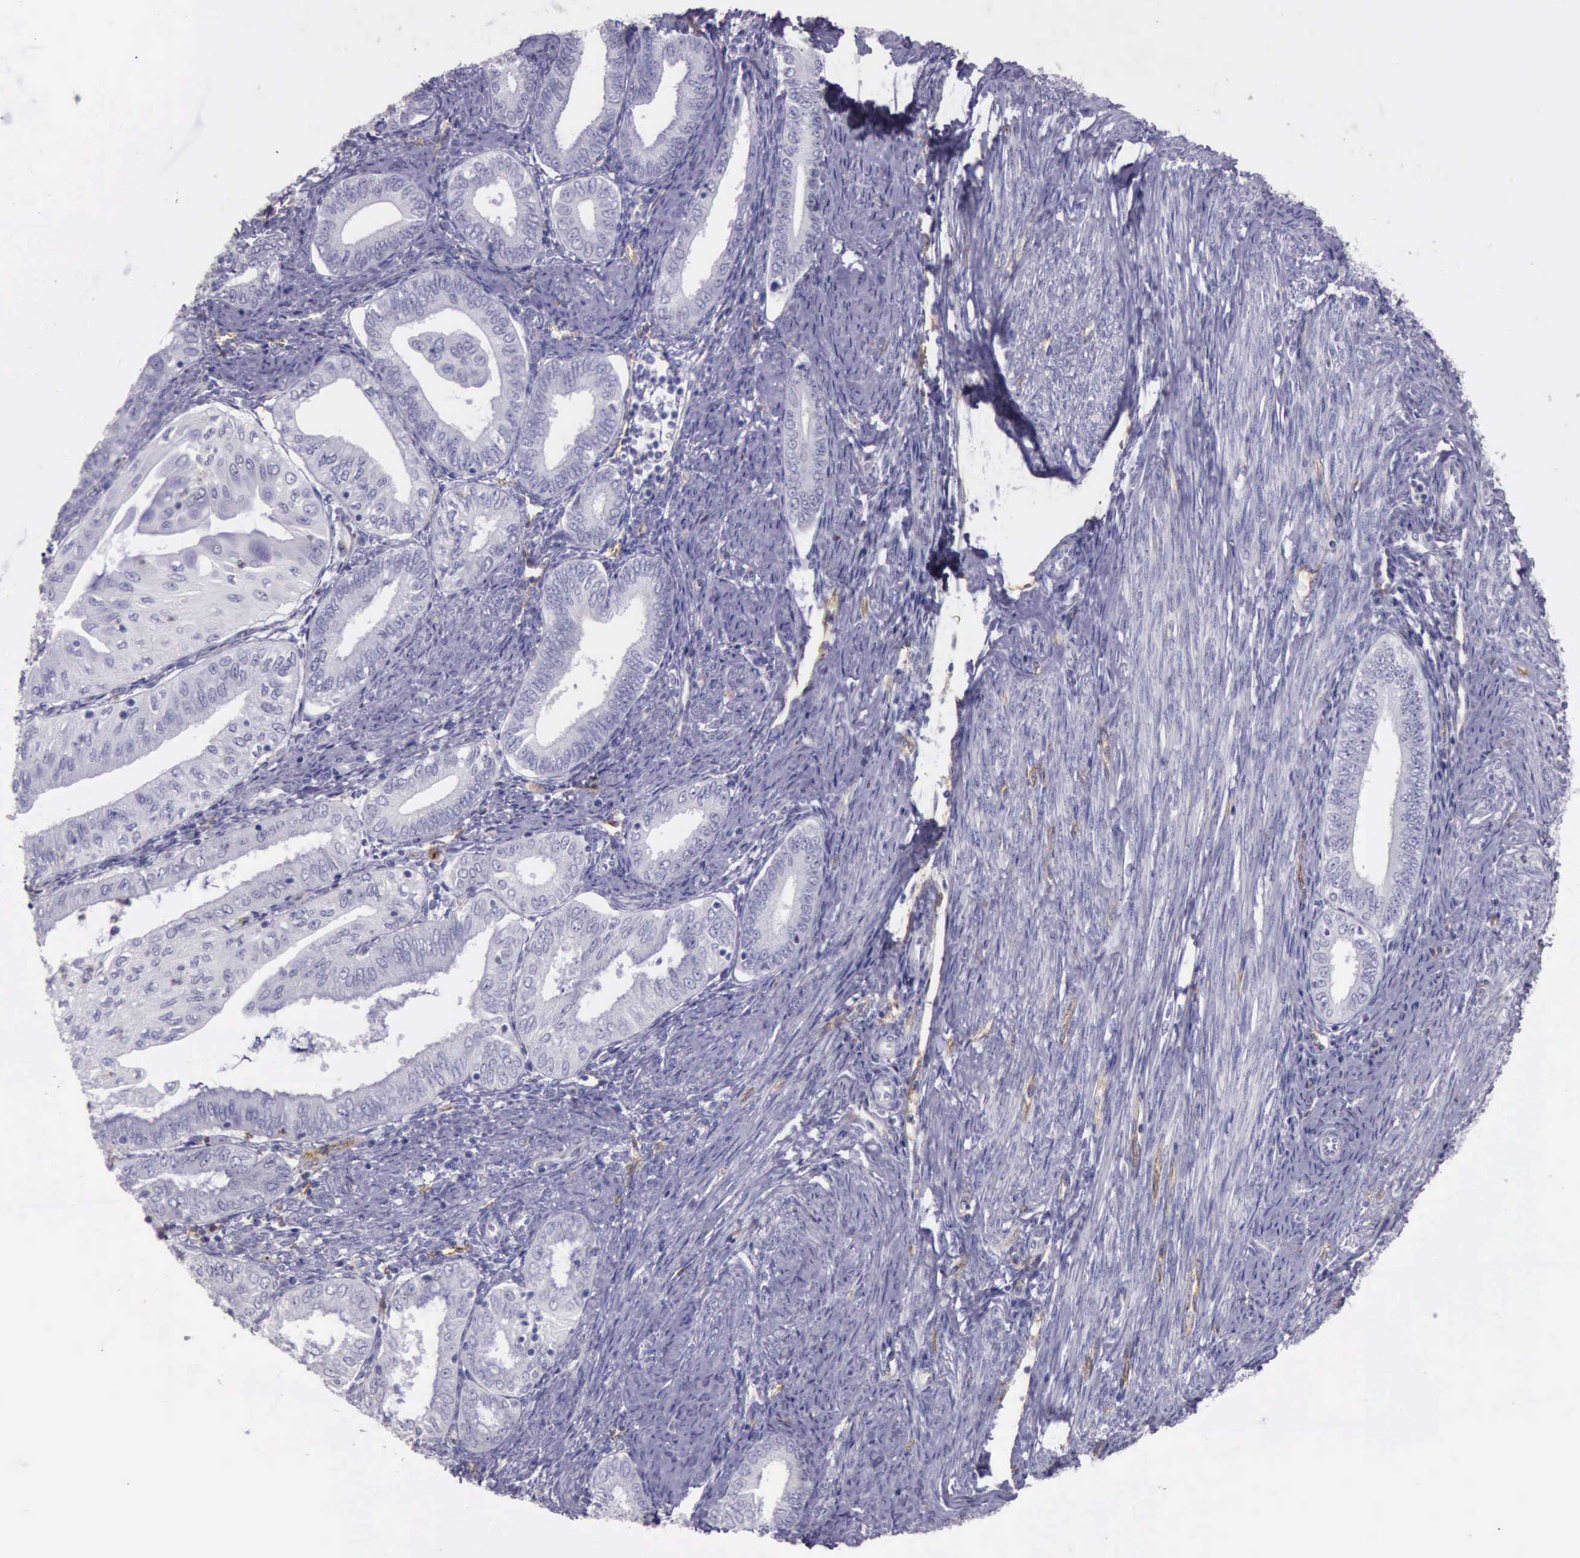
{"staining": {"intensity": "negative", "quantity": "none", "location": "none"}, "tissue": "endometrial cancer", "cell_type": "Tumor cells", "image_type": "cancer", "snomed": [{"axis": "morphology", "description": "Adenocarcinoma, NOS"}, {"axis": "topography", "description": "Endometrium"}], "caption": "Endometrial cancer (adenocarcinoma) stained for a protein using immunohistochemistry (IHC) displays no expression tumor cells.", "gene": "TCEANC", "patient": {"sex": "female", "age": 55}}